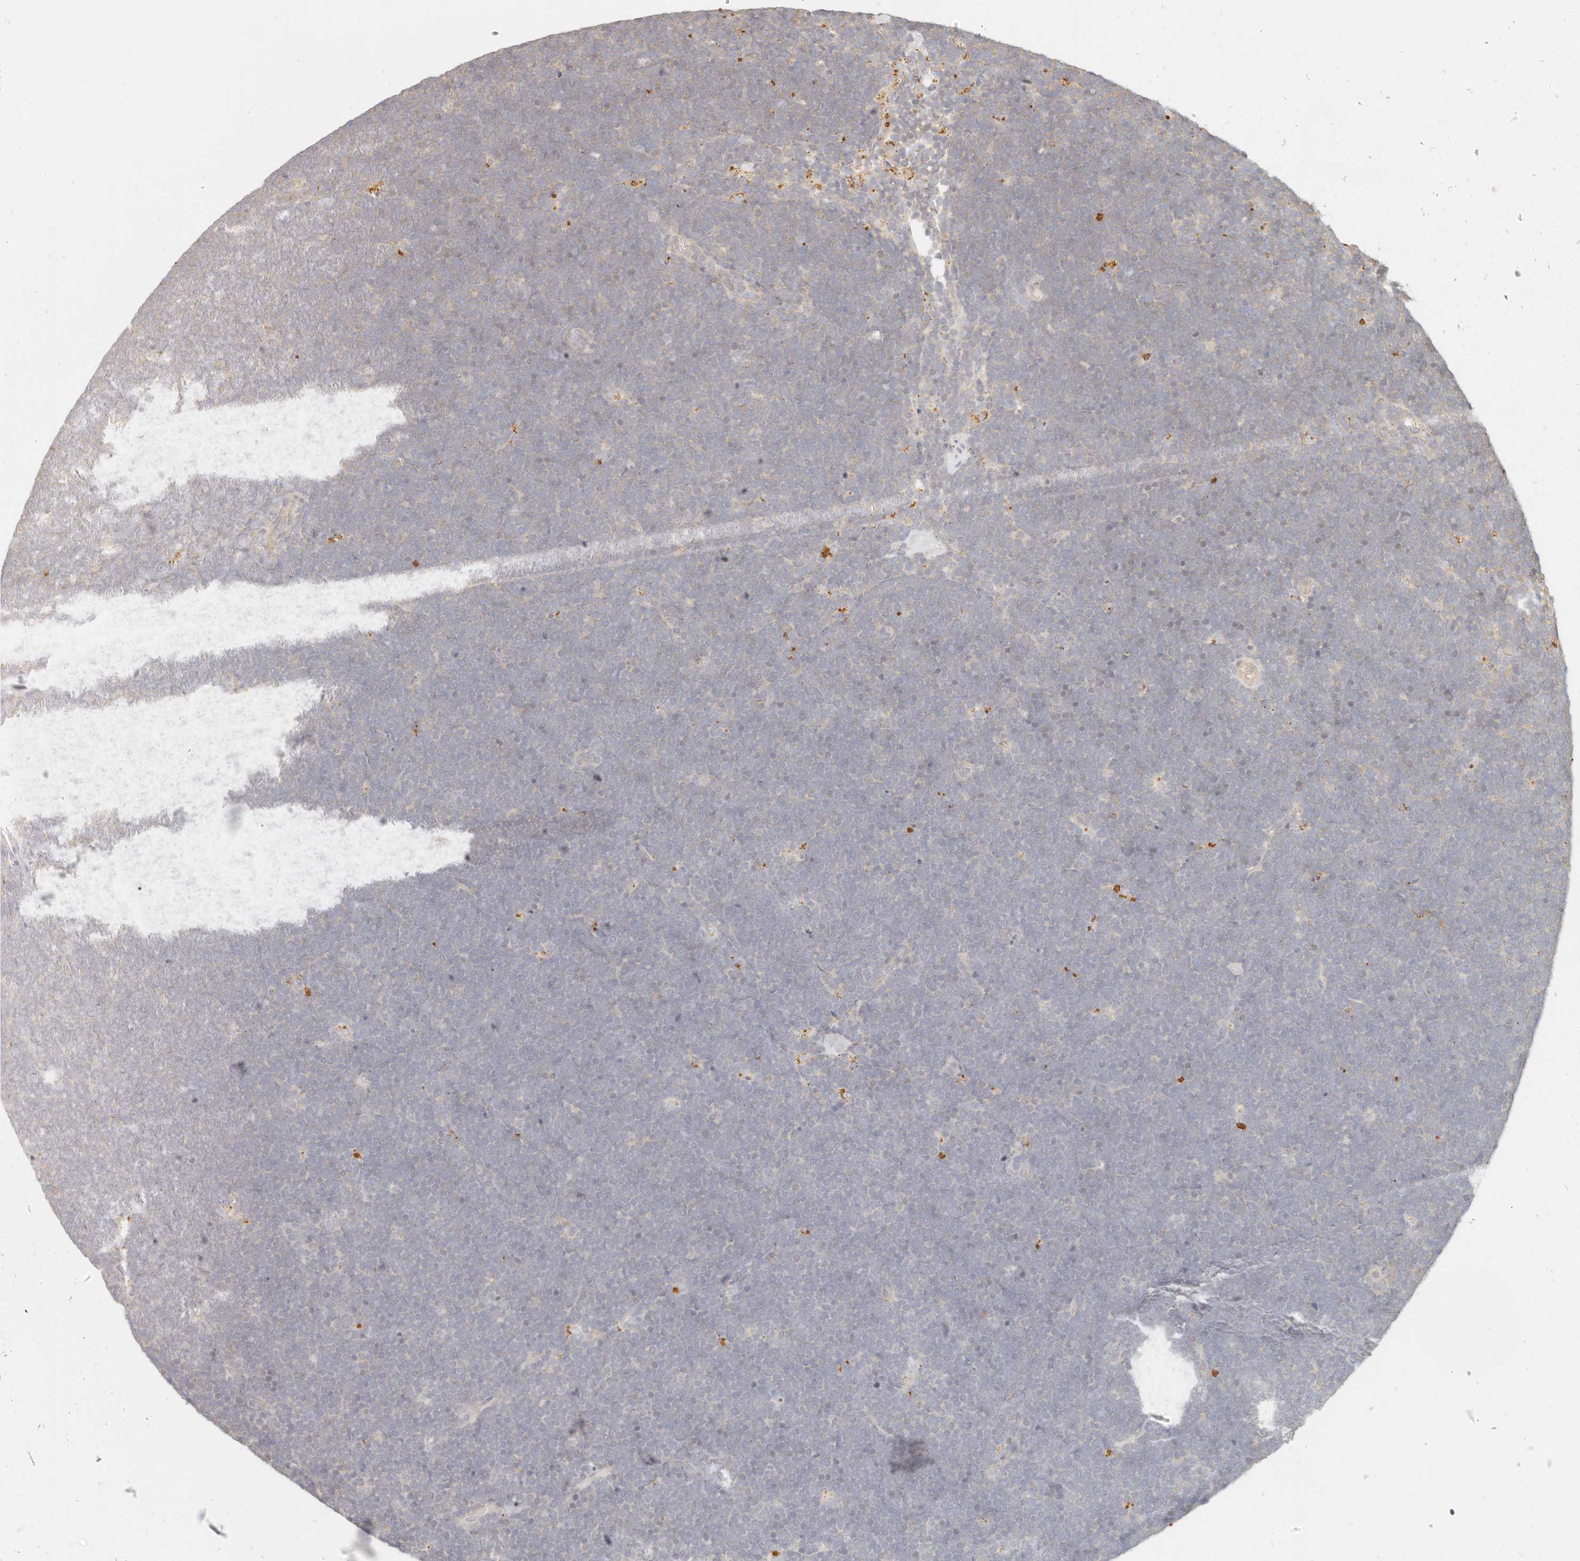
{"staining": {"intensity": "negative", "quantity": "none", "location": "none"}, "tissue": "lymphoma", "cell_type": "Tumor cells", "image_type": "cancer", "snomed": [{"axis": "morphology", "description": "Malignant lymphoma, non-Hodgkin's type, High grade"}, {"axis": "topography", "description": "Lymph node"}], "caption": "A photomicrograph of lymphoma stained for a protein exhibits no brown staining in tumor cells. Nuclei are stained in blue.", "gene": "CNMD", "patient": {"sex": "male", "age": 13}}